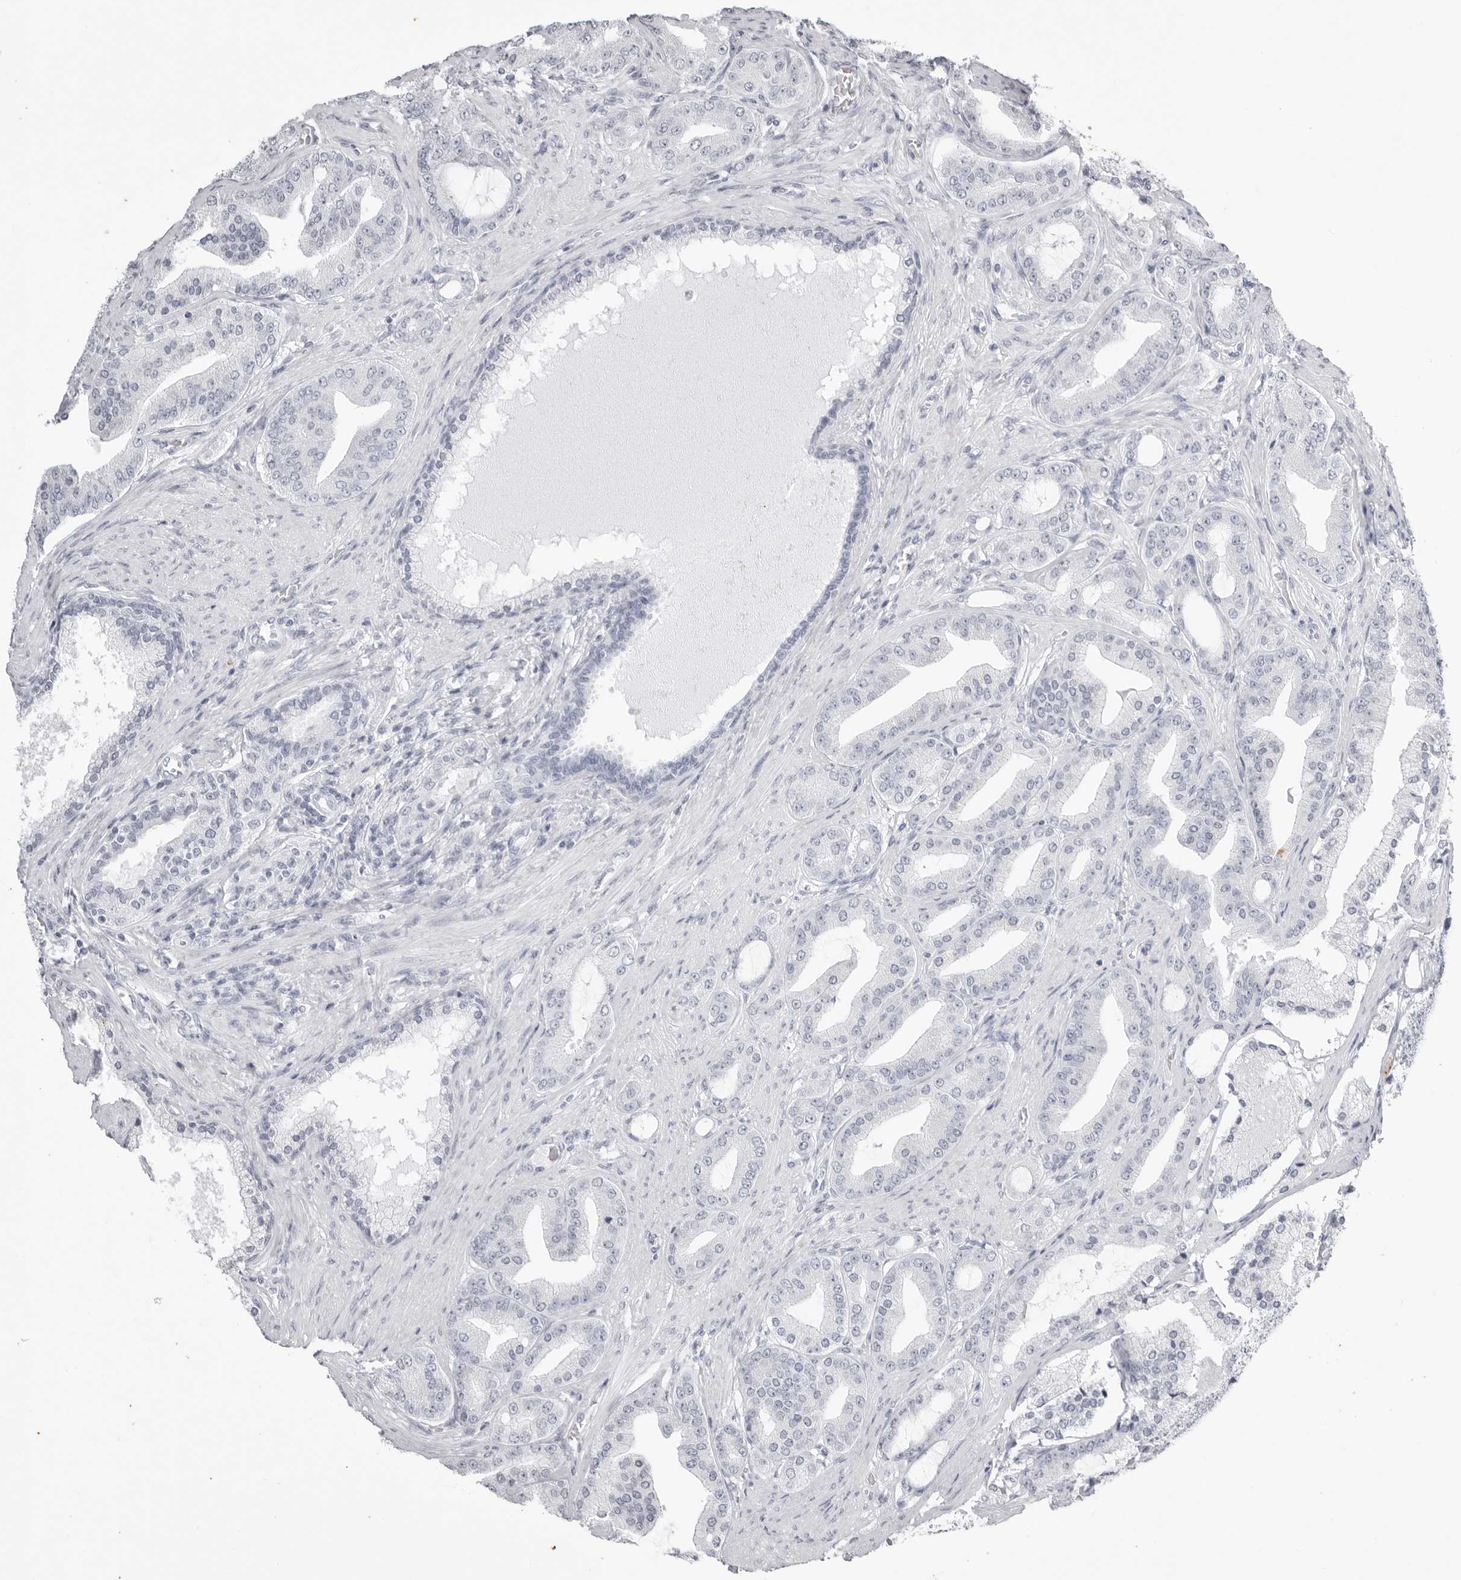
{"staining": {"intensity": "negative", "quantity": "none", "location": "none"}, "tissue": "prostate cancer", "cell_type": "Tumor cells", "image_type": "cancer", "snomed": [{"axis": "morphology", "description": "Adenocarcinoma, High grade"}, {"axis": "topography", "description": "Prostate"}], "caption": "This is an immunohistochemistry histopathology image of human prostate cancer. There is no expression in tumor cells.", "gene": "KLK9", "patient": {"sex": "male", "age": 60}}